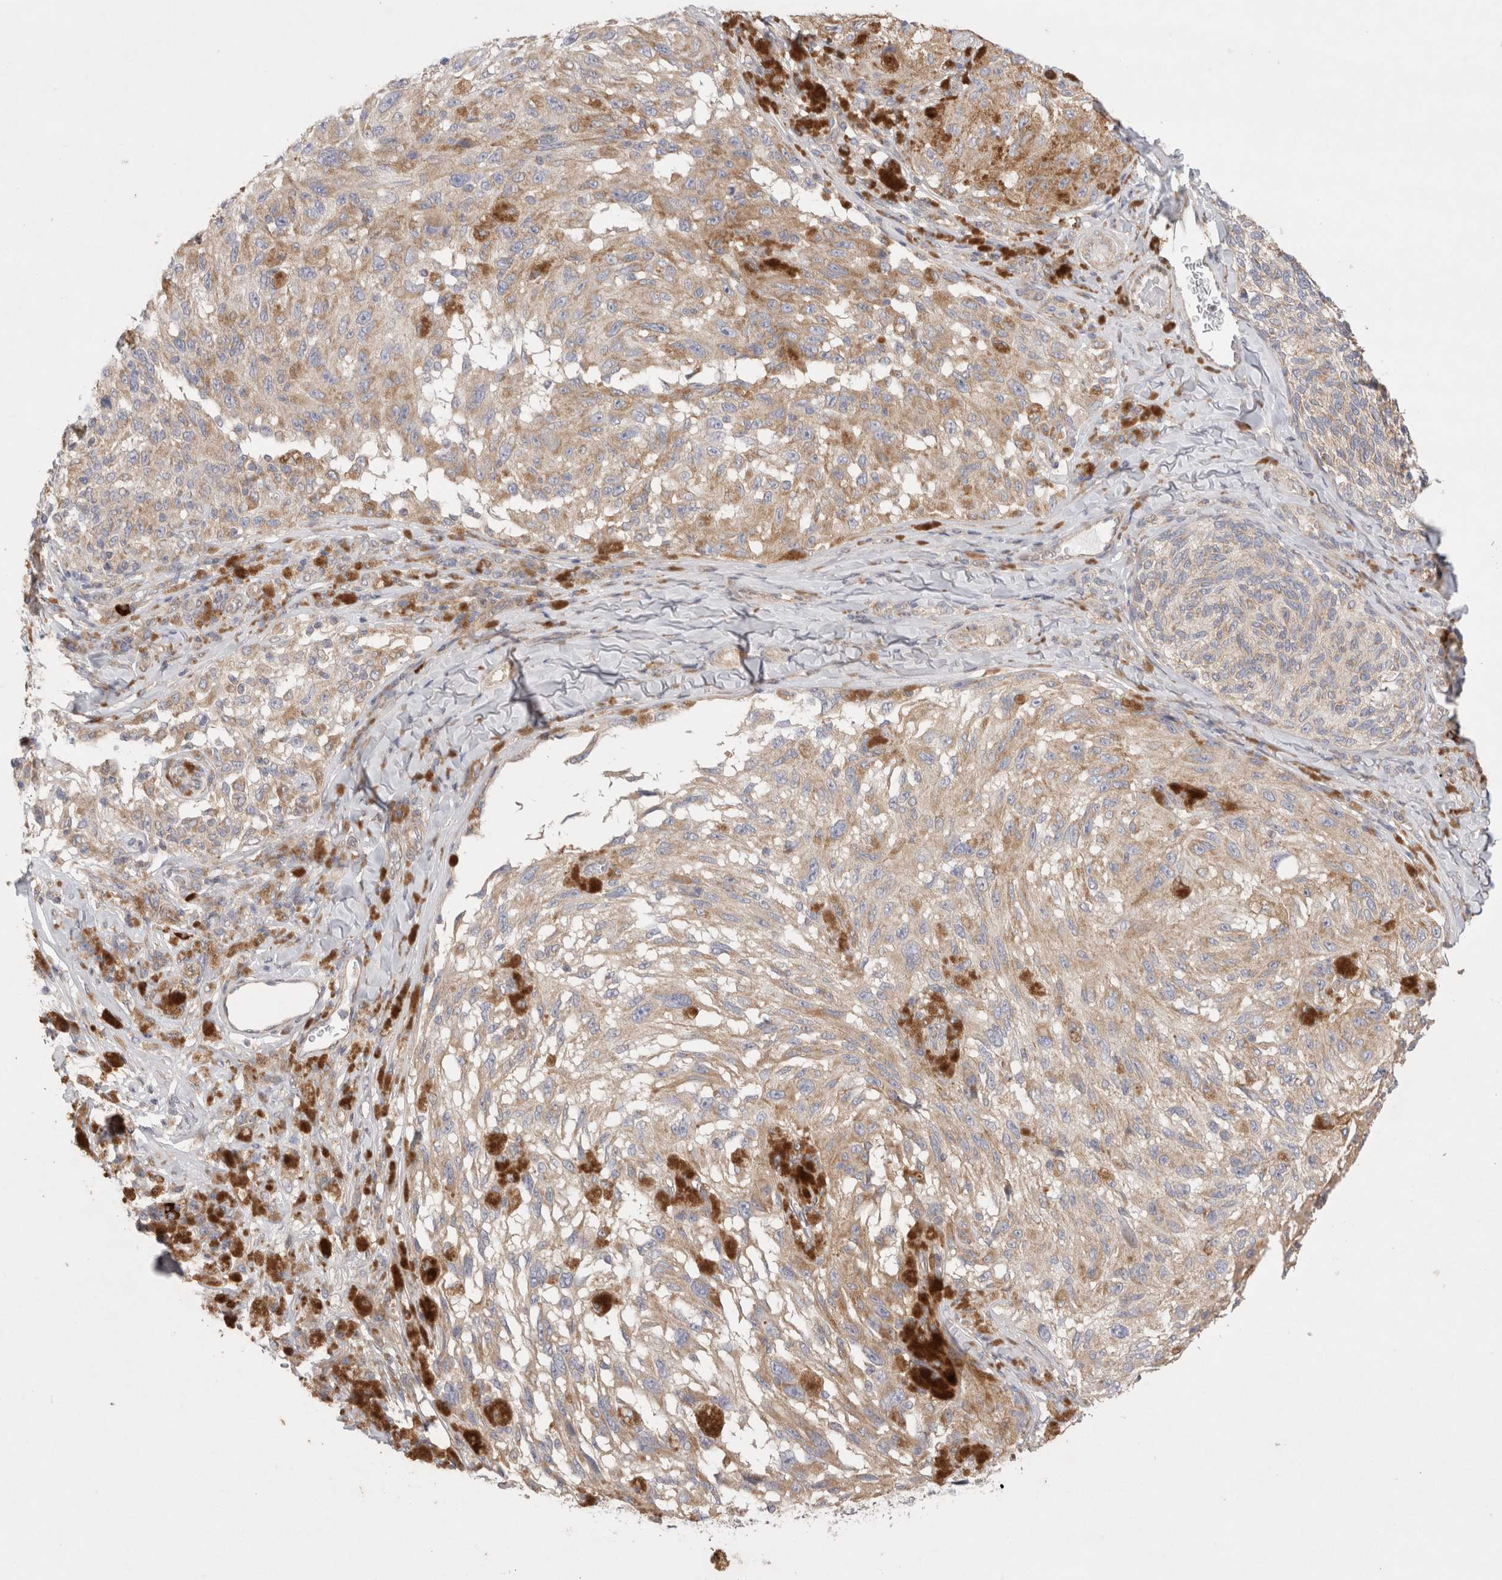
{"staining": {"intensity": "weak", "quantity": ">75%", "location": "cytoplasmic/membranous"}, "tissue": "melanoma", "cell_type": "Tumor cells", "image_type": "cancer", "snomed": [{"axis": "morphology", "description": "Malignant melanoma, NOS"}, {"axis": "topography", "description": "Skin"}], "caption": "A micrograph showing weak cytoplasmic/membranous expression in approximately >75% of tumor cells in melanoma, as visualized by brown immunohistochemical staining.", "gene": "TBC1D16", "patient": {"sex": "female", "age": 73}}